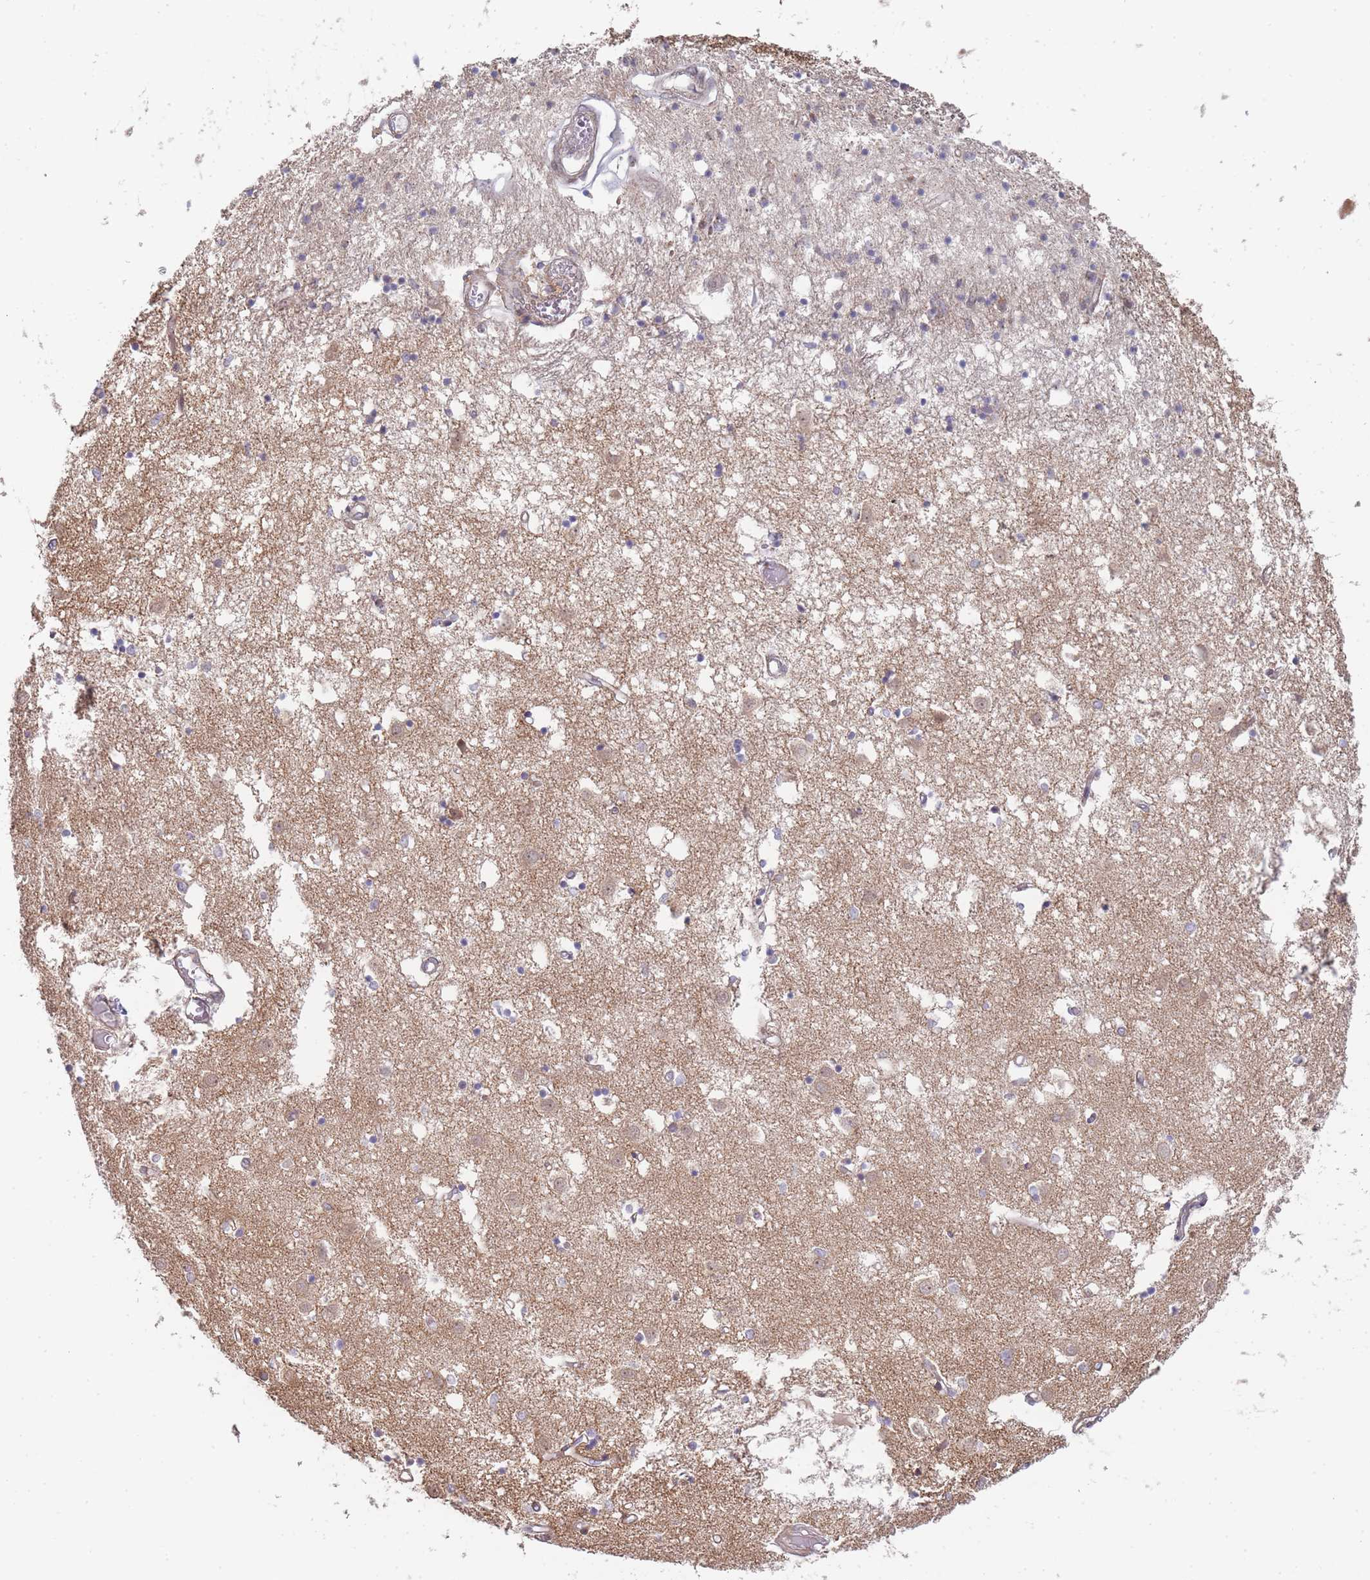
{"staining": {"intensity": "weak", "quantity": "<25%", "location": "cytoplasmic/membranous"}, "tissue": "caudate", "cell_type": "Glial cells", "image_type": "normal", "snomed": [{"axis": "morphology", "description": "Normal tissue, NOS"}, {"axis": "topography", "description": "Lateral ventricle wall"}], "caption": "Histopathology image shows no significant protein positivity in glial cells of normal caudate.", "gene": "TRIM26", "patient": {"sex": "male", "age": 70}}